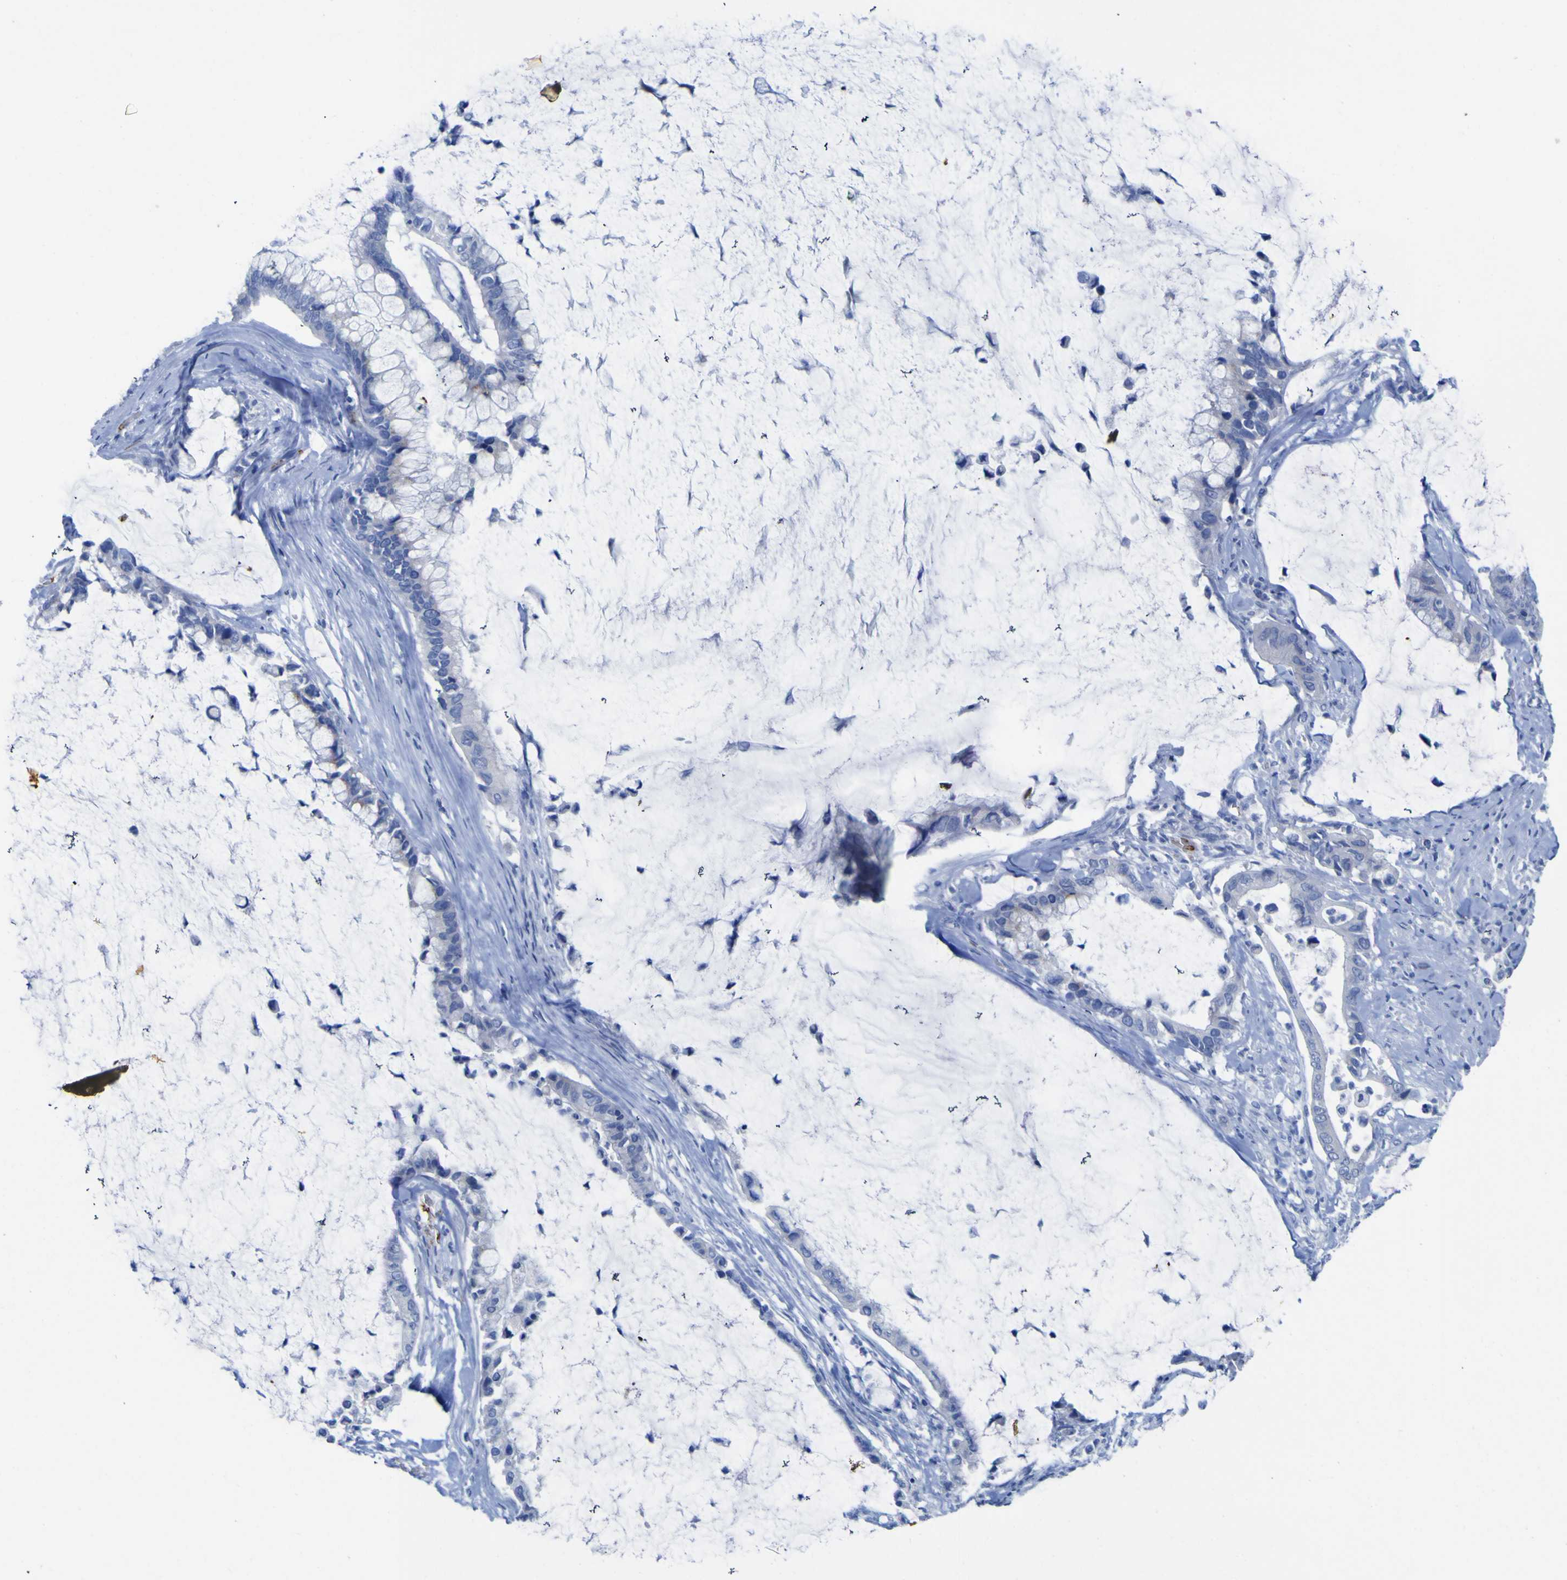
{"staining": {"intensity": "negative", "quantity": "none", "location": "none"}, "tissue": "pancreatic cancer", "cell_type": "Tumor cells", "image_type": "cancer", "snomed": [{"axis": "morphology", "description": "Adenocarcinoma, NOS"}, {"axis": "topography", "description": "Pancreas"}], "caption": "IHC image of human pancreatic cancer stained for a protein (brown), which displays no expression in tumor cells.", "gene": "GCM1", "patient": {"sex": "male", "age": 41}}